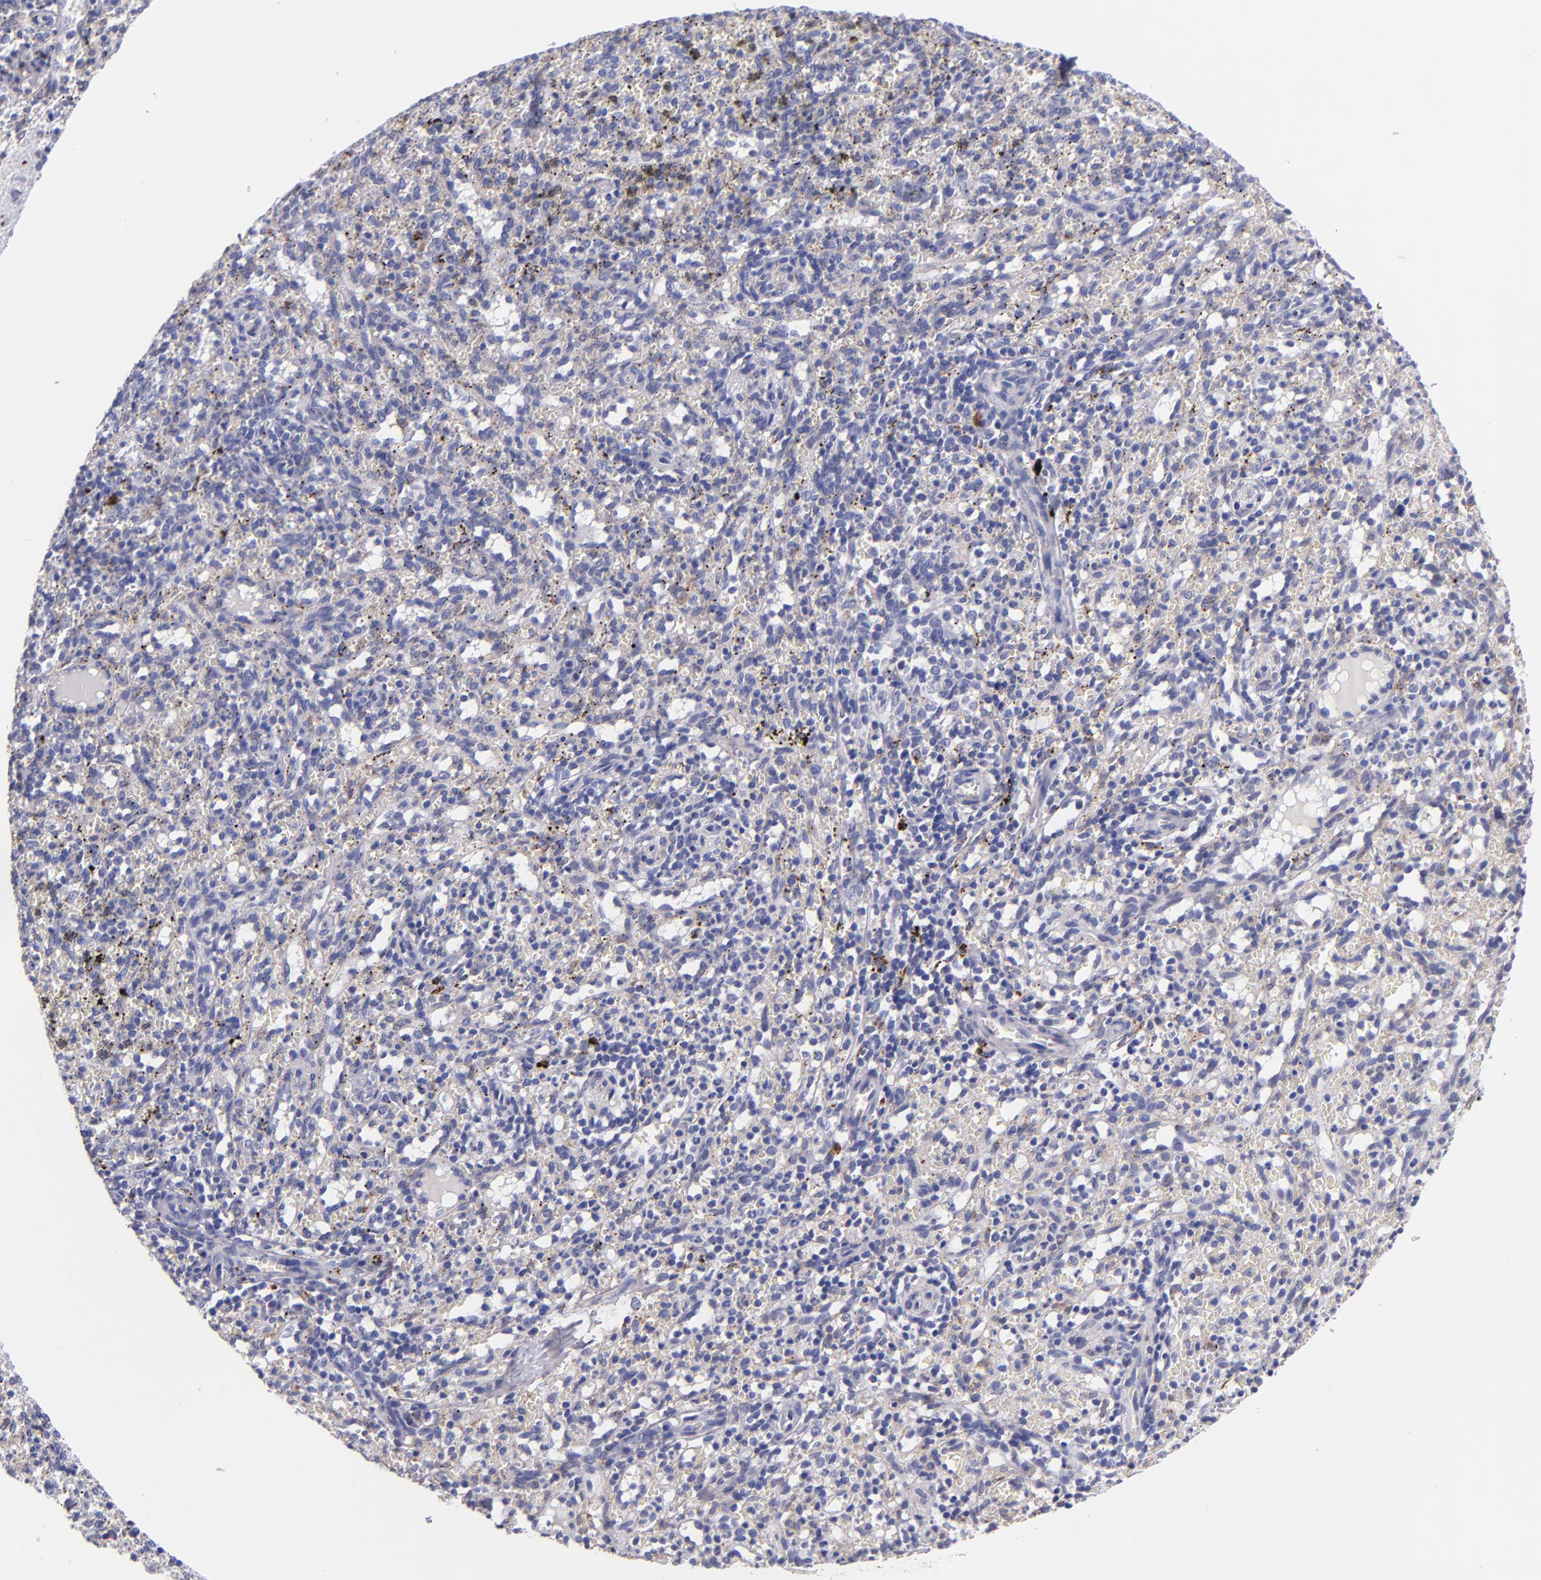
{"staining": {"intensity": "negative", "quantity": "none", "location": "none"}, "tissue": "spleen", "cell_type": "Cells in red pulp", "image_type": "normal", "snomed": [{"axis": "morphology", "description": "Normal tissue, NOS"}, {"axis": "topography", "description": "Spleen"}], "caption": "Image shows no protein expression in cells in red pulp of normal spleen.", "gene": "IVL", "patient": {"sex": "female", "age": 10}}